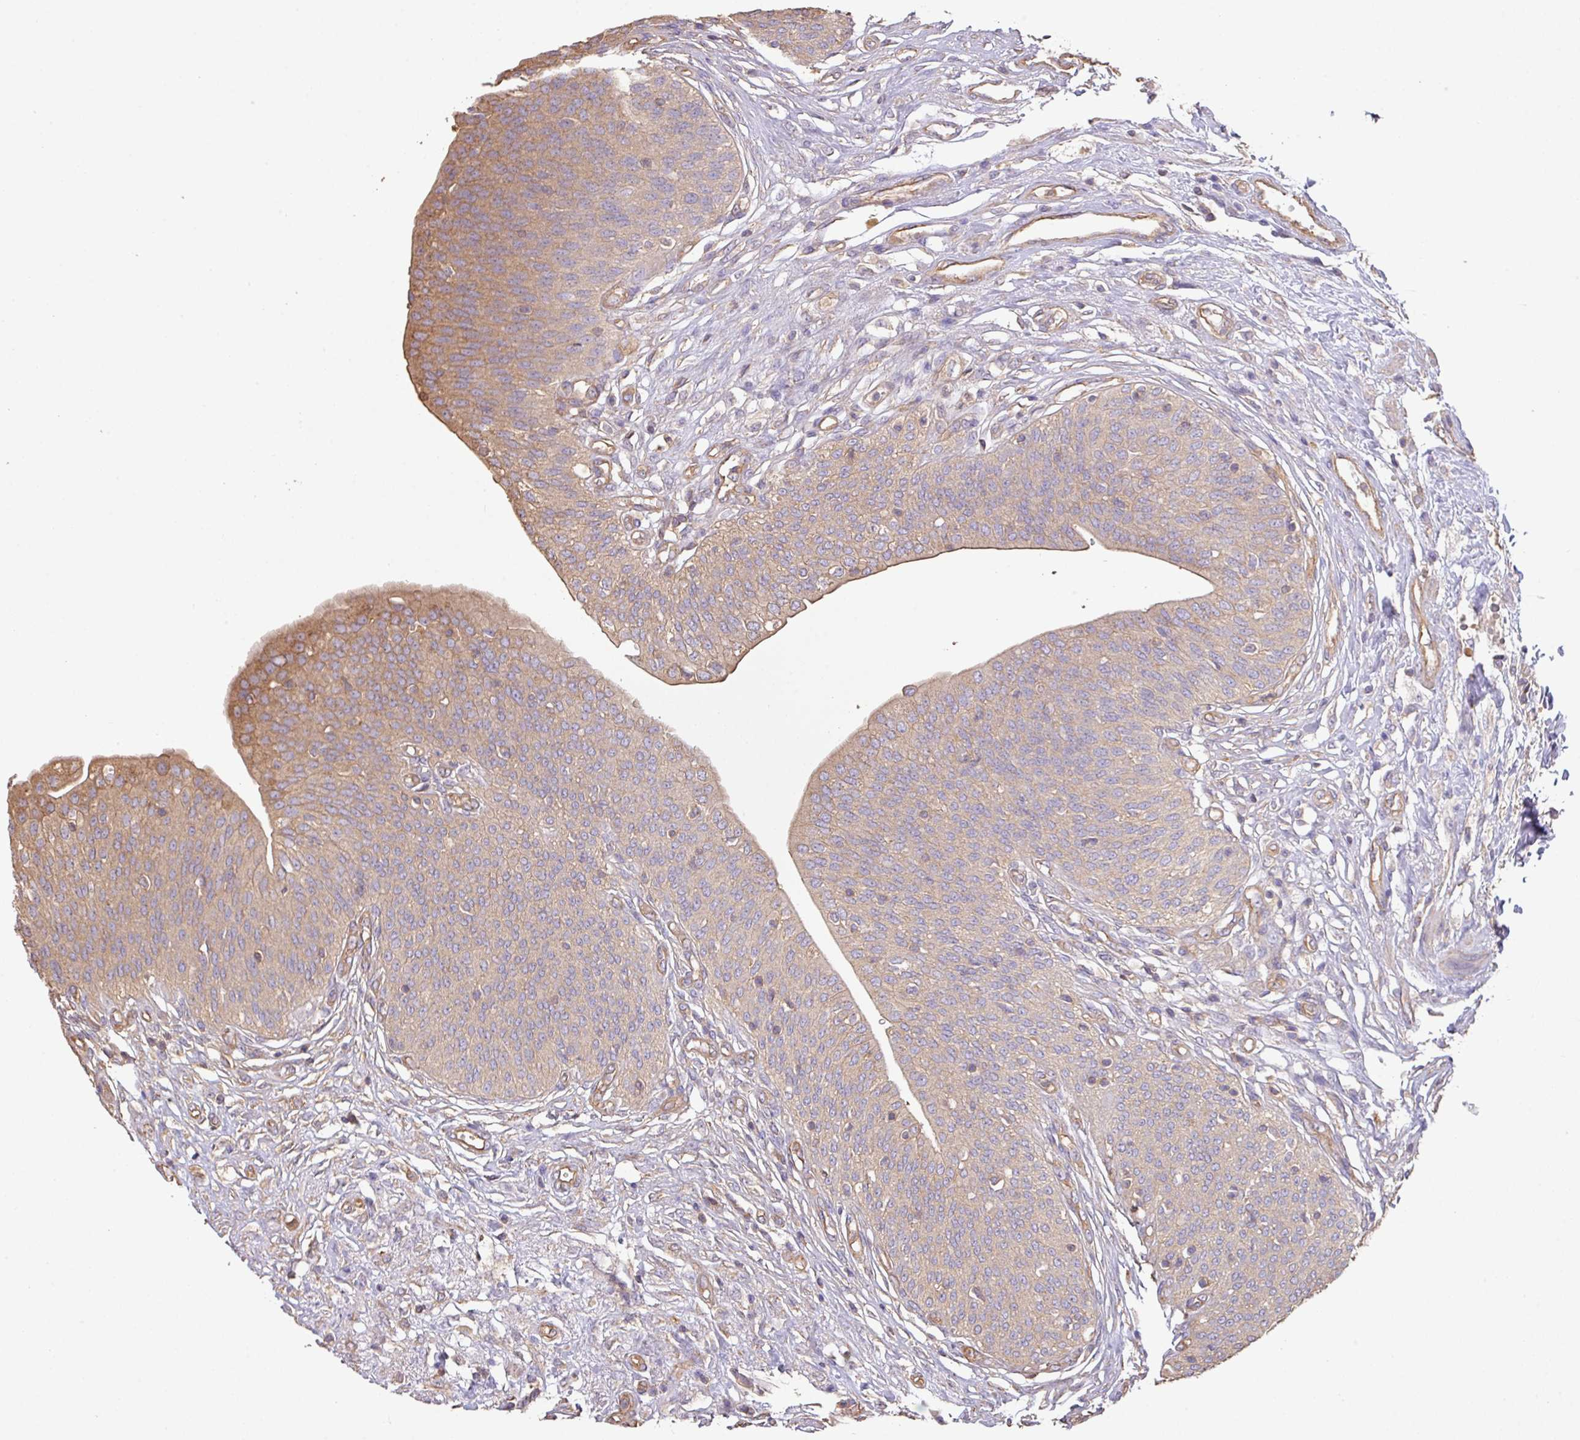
{"staining": {"intensity": "weak", "quantity": "25%-75%", "location": "cytoplasmic/membranous"}, "tissue": "urothelial cancer", "cell_type": "Tumor cells", "image_type": "cancer", "snomed": [{"axis": "morphology", "description": "Urothelial carcinoma, High grade"}, {"axis": "topography", "description": "Urinary bladder"}], "caption": "Urothelial cancer stained with a brown dye reveals weak cytoplasmic/membranous positive positivity in approximately 25%-75% of tumor cells.", "gene": "CALML4", "patient": {"sex": "female", "age": 79}}